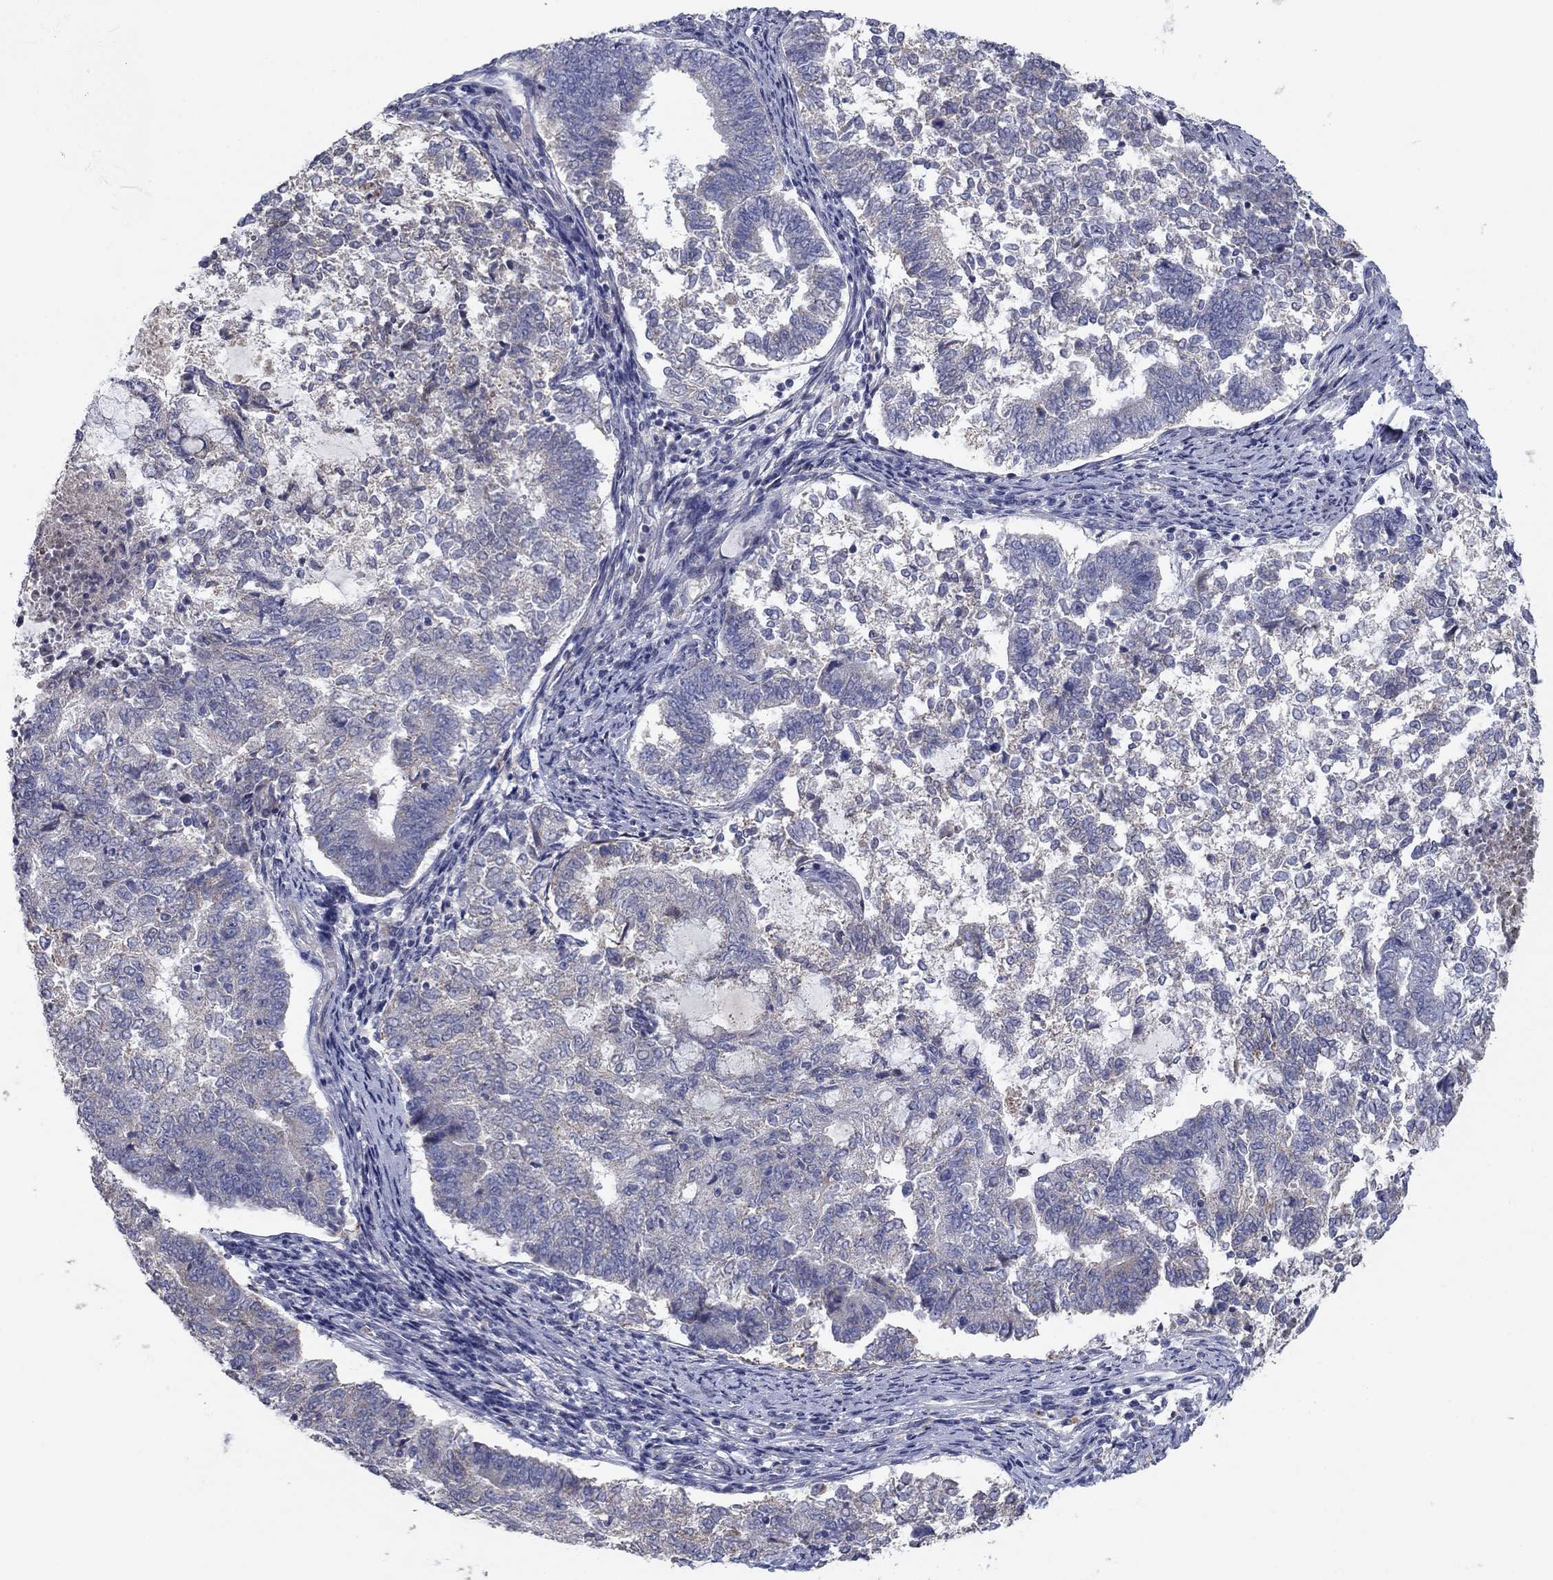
{"staining": {"intensity": "negative", "quantity": "none", "location": "none"}, "tissue": "endometrial cancer", "cell_type": "Tumor cells", "image_type": "cancer", "snomed": [{"axis": "morphology", "description": "Adenocarcinoma, NOS"}, {"axis": "topography", "description": "Endometrium"}], "caption": "Micrograph shows no significant protein expression in tumor cells of endometrial cancer.", "gene": "PTGDS", "patient": {"sex": "female", "age": 65}}